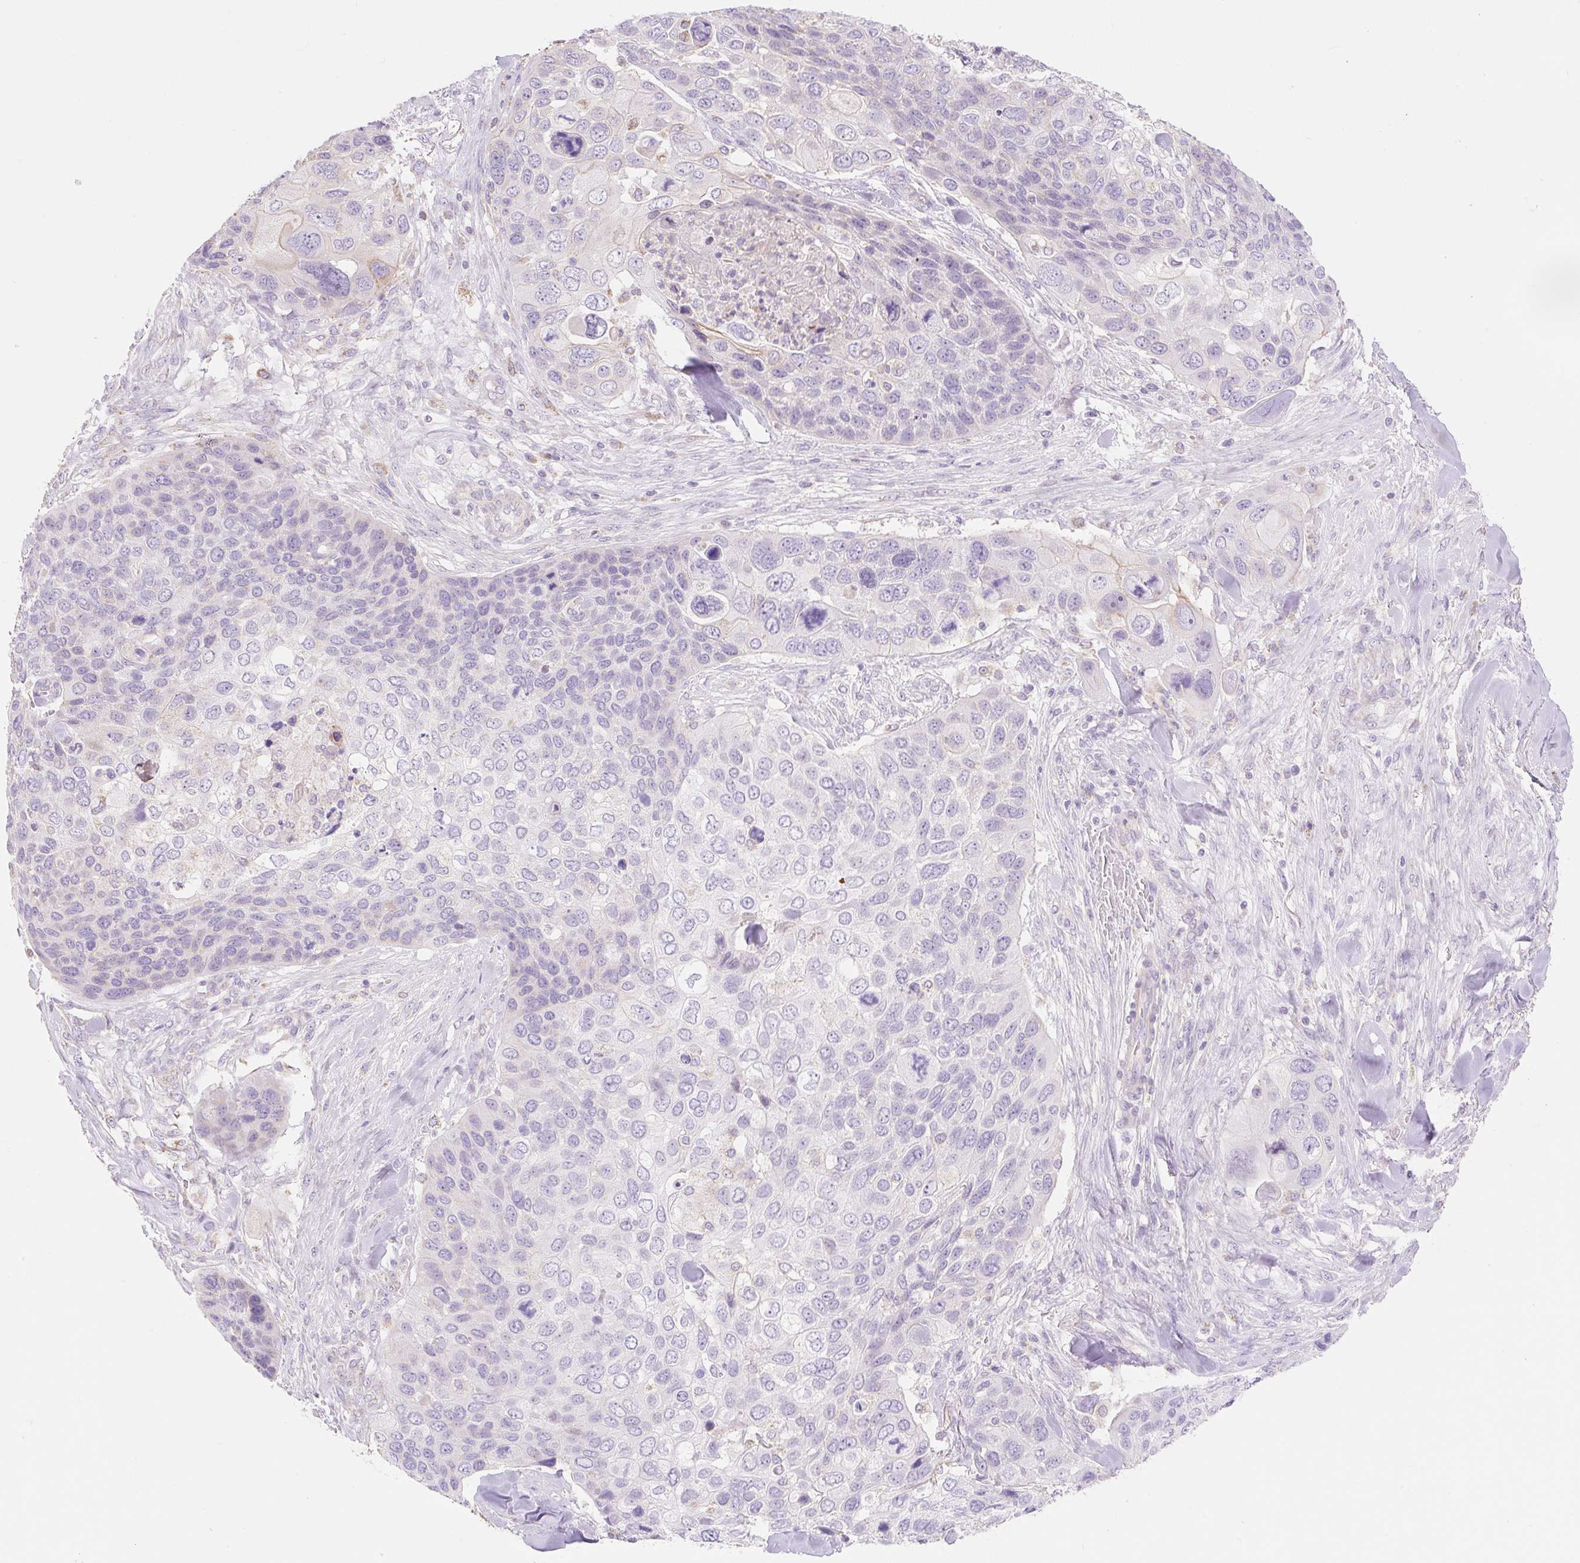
{"staining": {"intensity": "negative", "quantity": "none", "location": "none"}, "tissue": "skin cancer", "cell_type": "Tumor cells", "image_type": "cancer", "snomed": [{"axis": "morphology", "description": "Basal cell carcinoma"}, {"axis": "topography", "description": "Skin"}], "caption": "The immunohistochemistry (IHC) image has no significant staining in tumor cells of skin cancer (basal cell carcinoma) tissue.", "gene": "DHX35", "patient": {"sex": "female", "age": 74}}